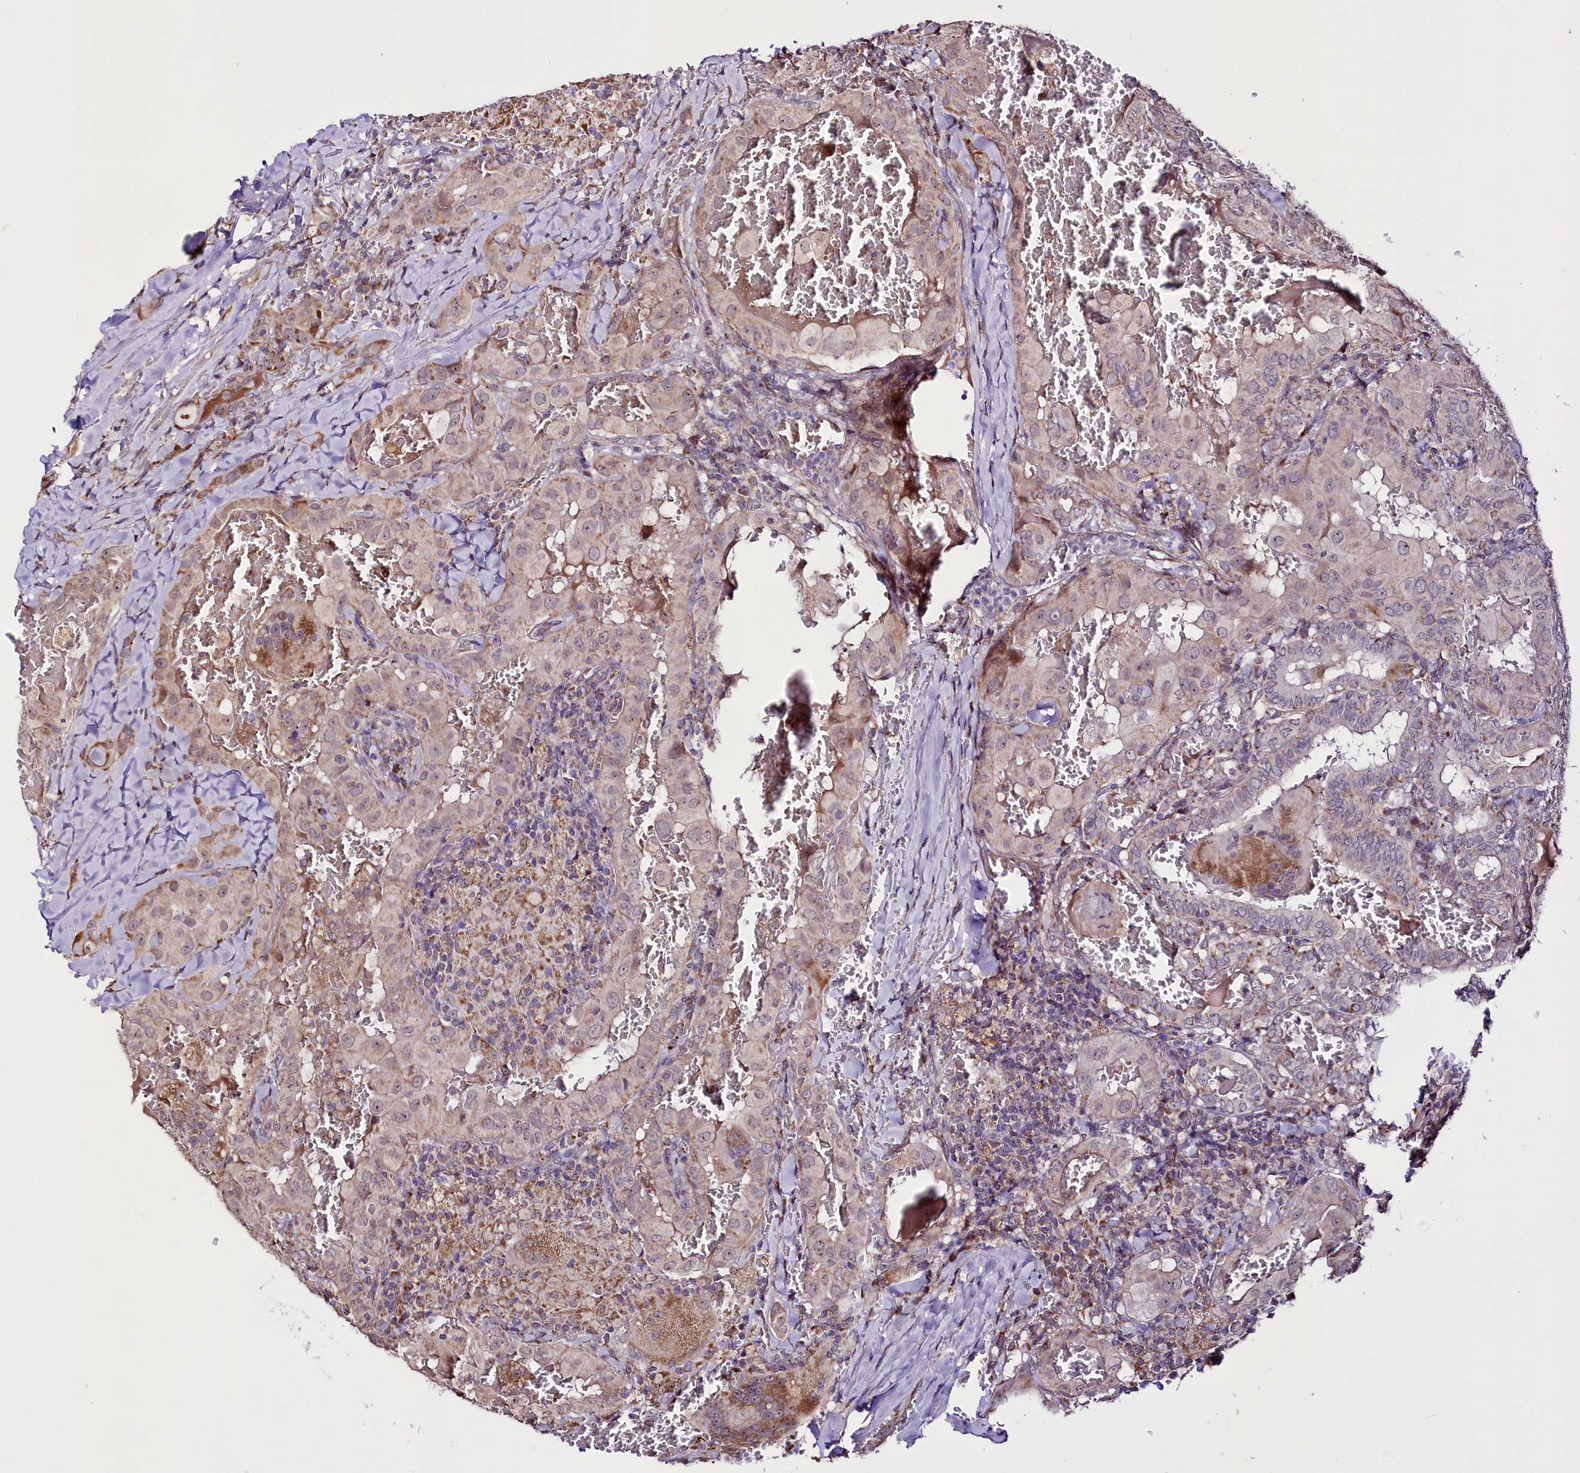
{"staining": {"intensity": "moderate", "quantity": "25%-75%", "location": "cytoplasmic/membranous"}, "tissue": "thyroid cancer", "cell_type": "Tumor cells", "image_type": "cancer", "snomed": [{"axis": "morphology", "description": "Papillary adenocarcinoma, NOS"}, {"axis": "topography", "description": "Thyroid gland"}], "caption": "Papillary adenocarcinoma (thyroid) stained with DAB immunohistochemistry exhibits medium levels of moderate cytoplasmic/membranous staining in approximately 25%-75% of tumor cells. Ihc stains the protein in brown and the nuclei are stained blue.", "gene": "ST7", "patient": {"sex": "female", "age": 72}}